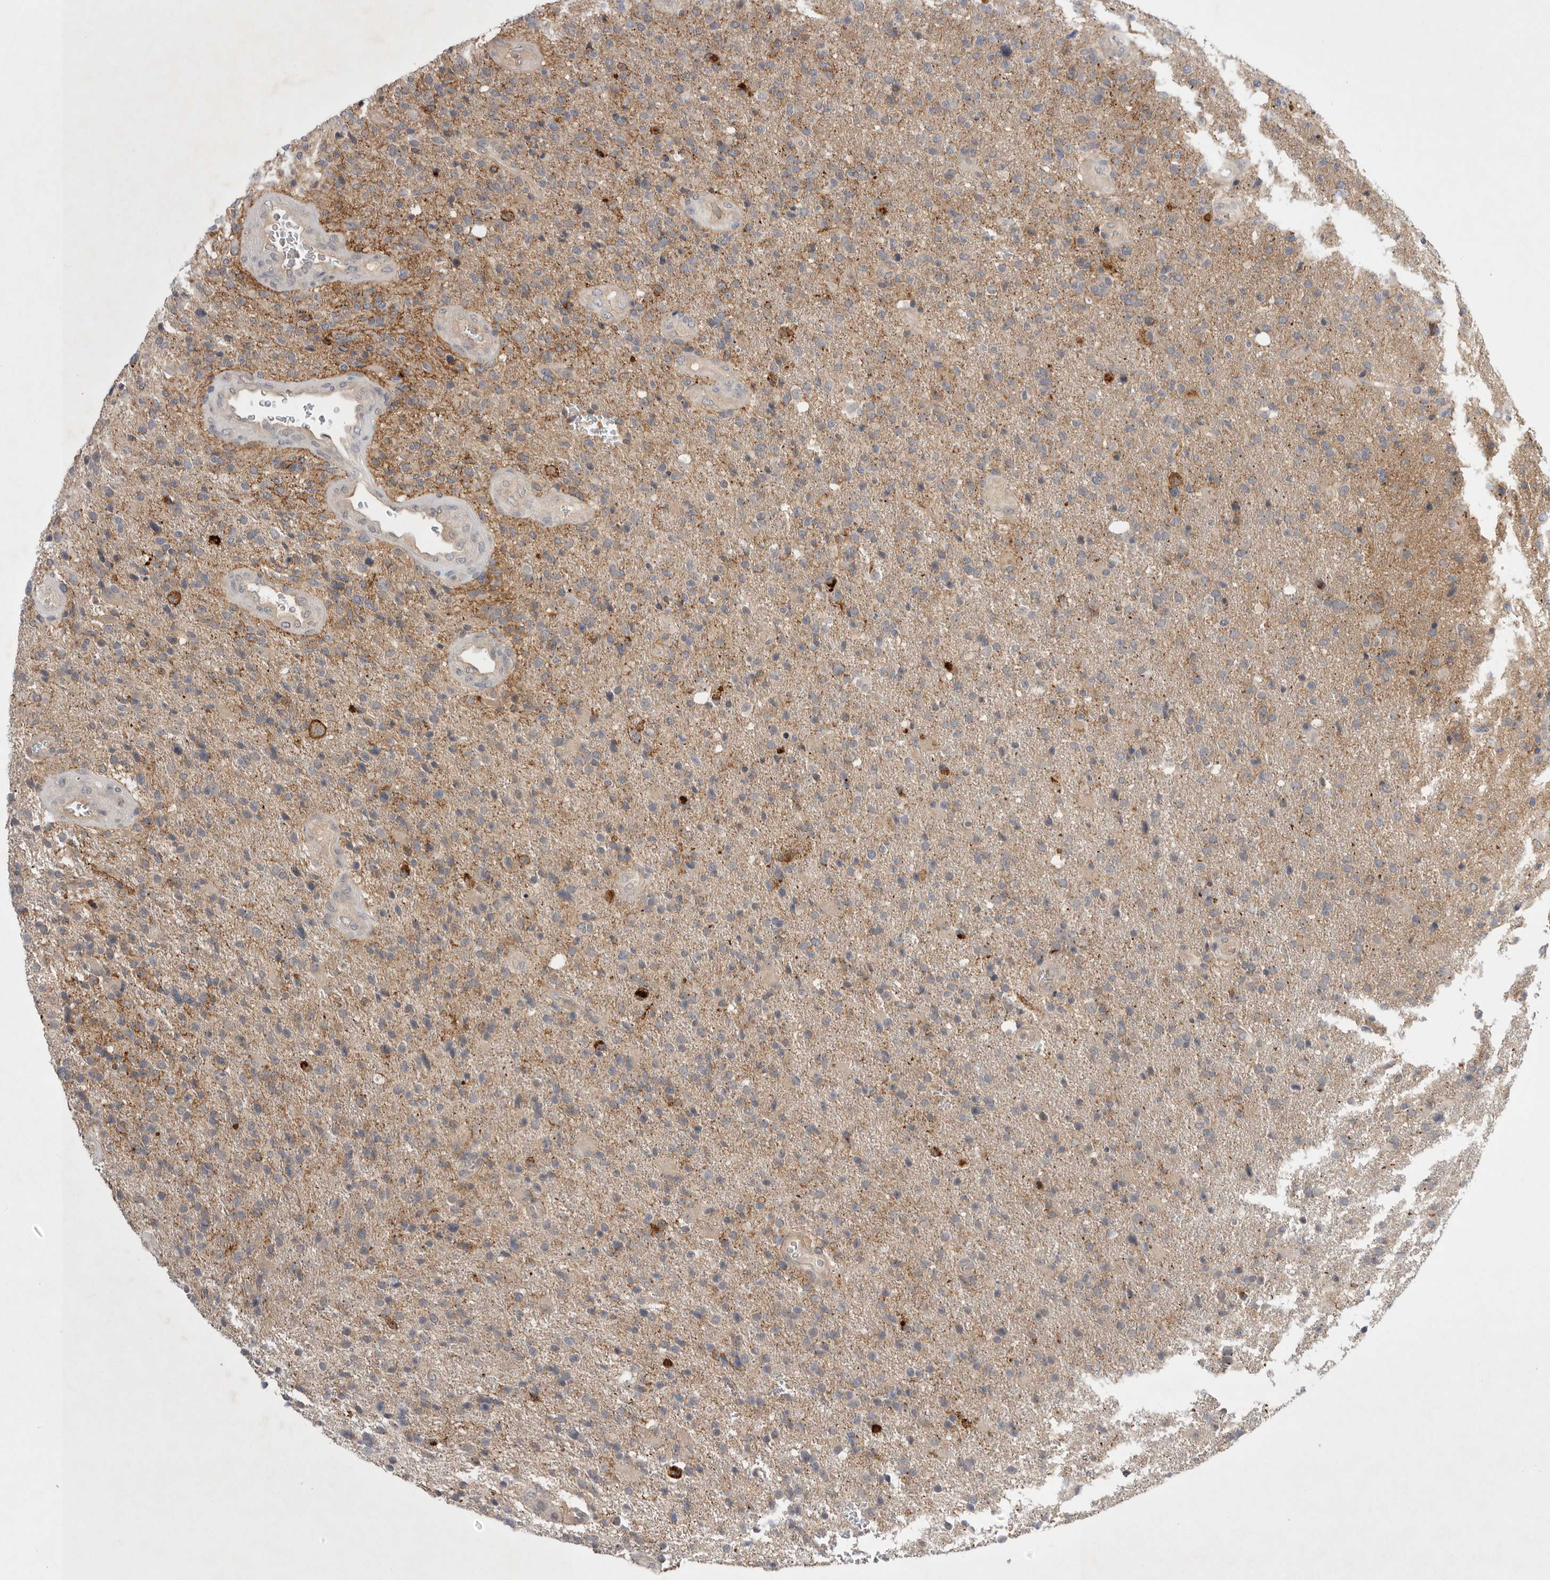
{"staining": {"intensity": "moderate", "quantity": "<25%", "location": "cytoplasmic/membranous"}, "tissue": "glioma", "cell_type": "Tumor cells", "image_type": "cancer", "snomed": [{"axis": "morphology", "description": "Glioma, malignant, High grade"}, {"axis": "topography", "description": "Brain"}], "caption": "IHC micrograph of neoplastic tissue: human high-grade glioma (malignant) stained using IHC reveals low levels of moderate protein expression localized specifically in the cytoplasmic/membranous of tumor cells, appearing as a cytoplasmic/membranous brown color.", "gene": "NRCAM", "patient": {"sex": "male", "age": 72}}